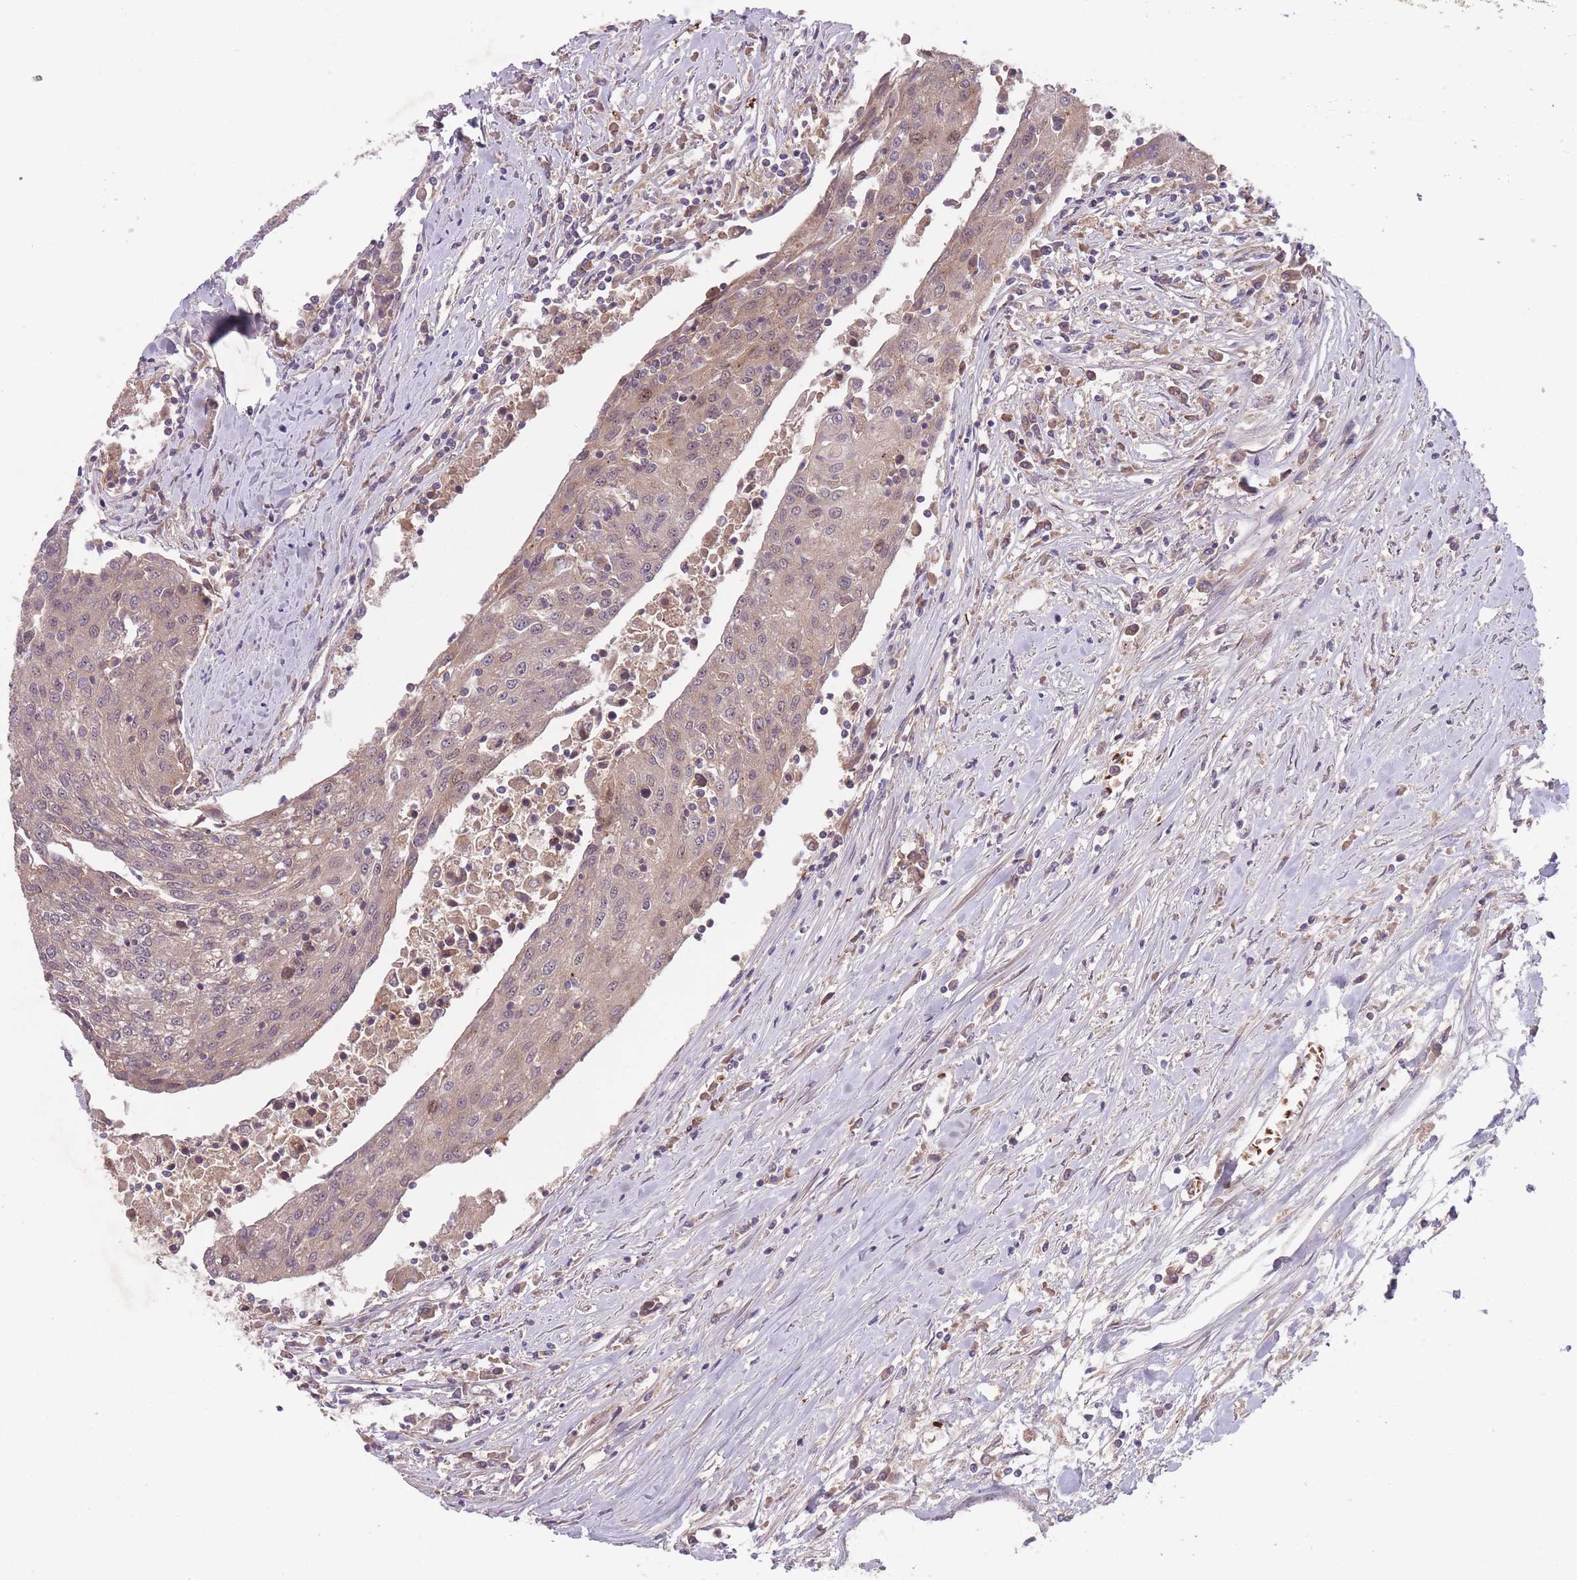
{"staining": {"intensity": "weak", "quantity": "25%-75%", "location": "cytoplasmic/membranous,nuclear"}, "tissue": "urothelial cancer", "cell_type": "Tumor cells", "image_type": "cancer", "snomed": [{"axis": "morphology", "description": "Urothelial carcinoma, High grade"}, {"axis": "topography", "description": "Urinary bladder"}], "caption": "Immunohistochemistry (IHC) image of high-grade urothelial carcinoma stained for a protein (brown), which demonstrates low levels of weak cytoplasmic/membranous and nuclear positivity in about 25%-75% of tumor cells.", "gene": "SECTM1", "patient": {"sex": "female", "age": 85}}